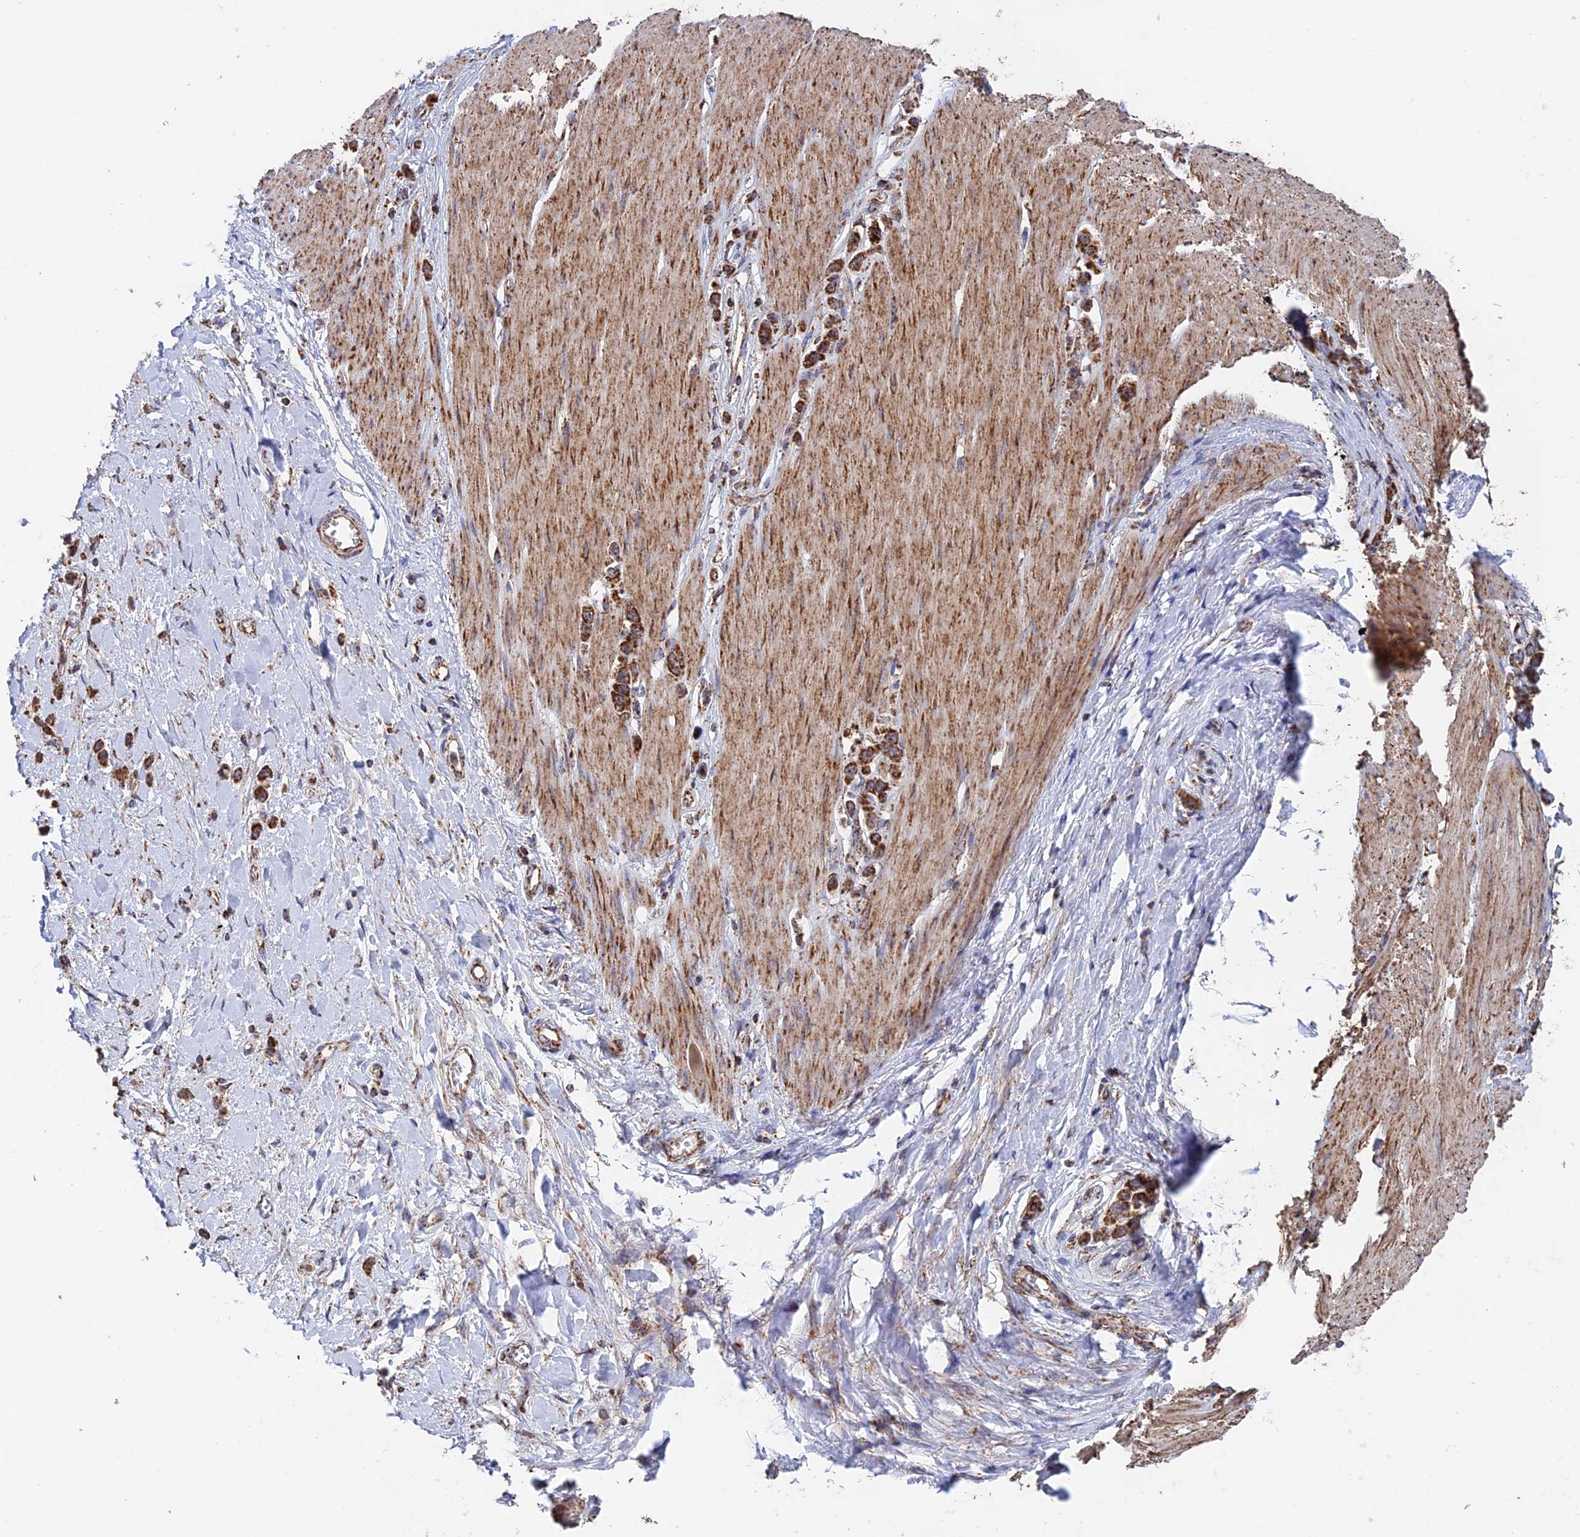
{"staining": {"intensity": "strong", "quantity": ">75%", "location": "cytoplasmic/membranous"}, "tissue": "stomach cancer", "cell_type": "Tumor cells", "image_type": "cancer", "snomed": [{"axis": "morphology", "description": "Adenocarcinoma, NOS"}, {"axis": "topography", "description": "Stomach"}], "caption": "Human adenocarcinoma (stomach) stained with a brown dye exhibits strong cytoplasmic/membranous positive expression in about >75% of tumor cells.", "gene": "DTYMK", "patient": {"sex": "female", "age": 65}}